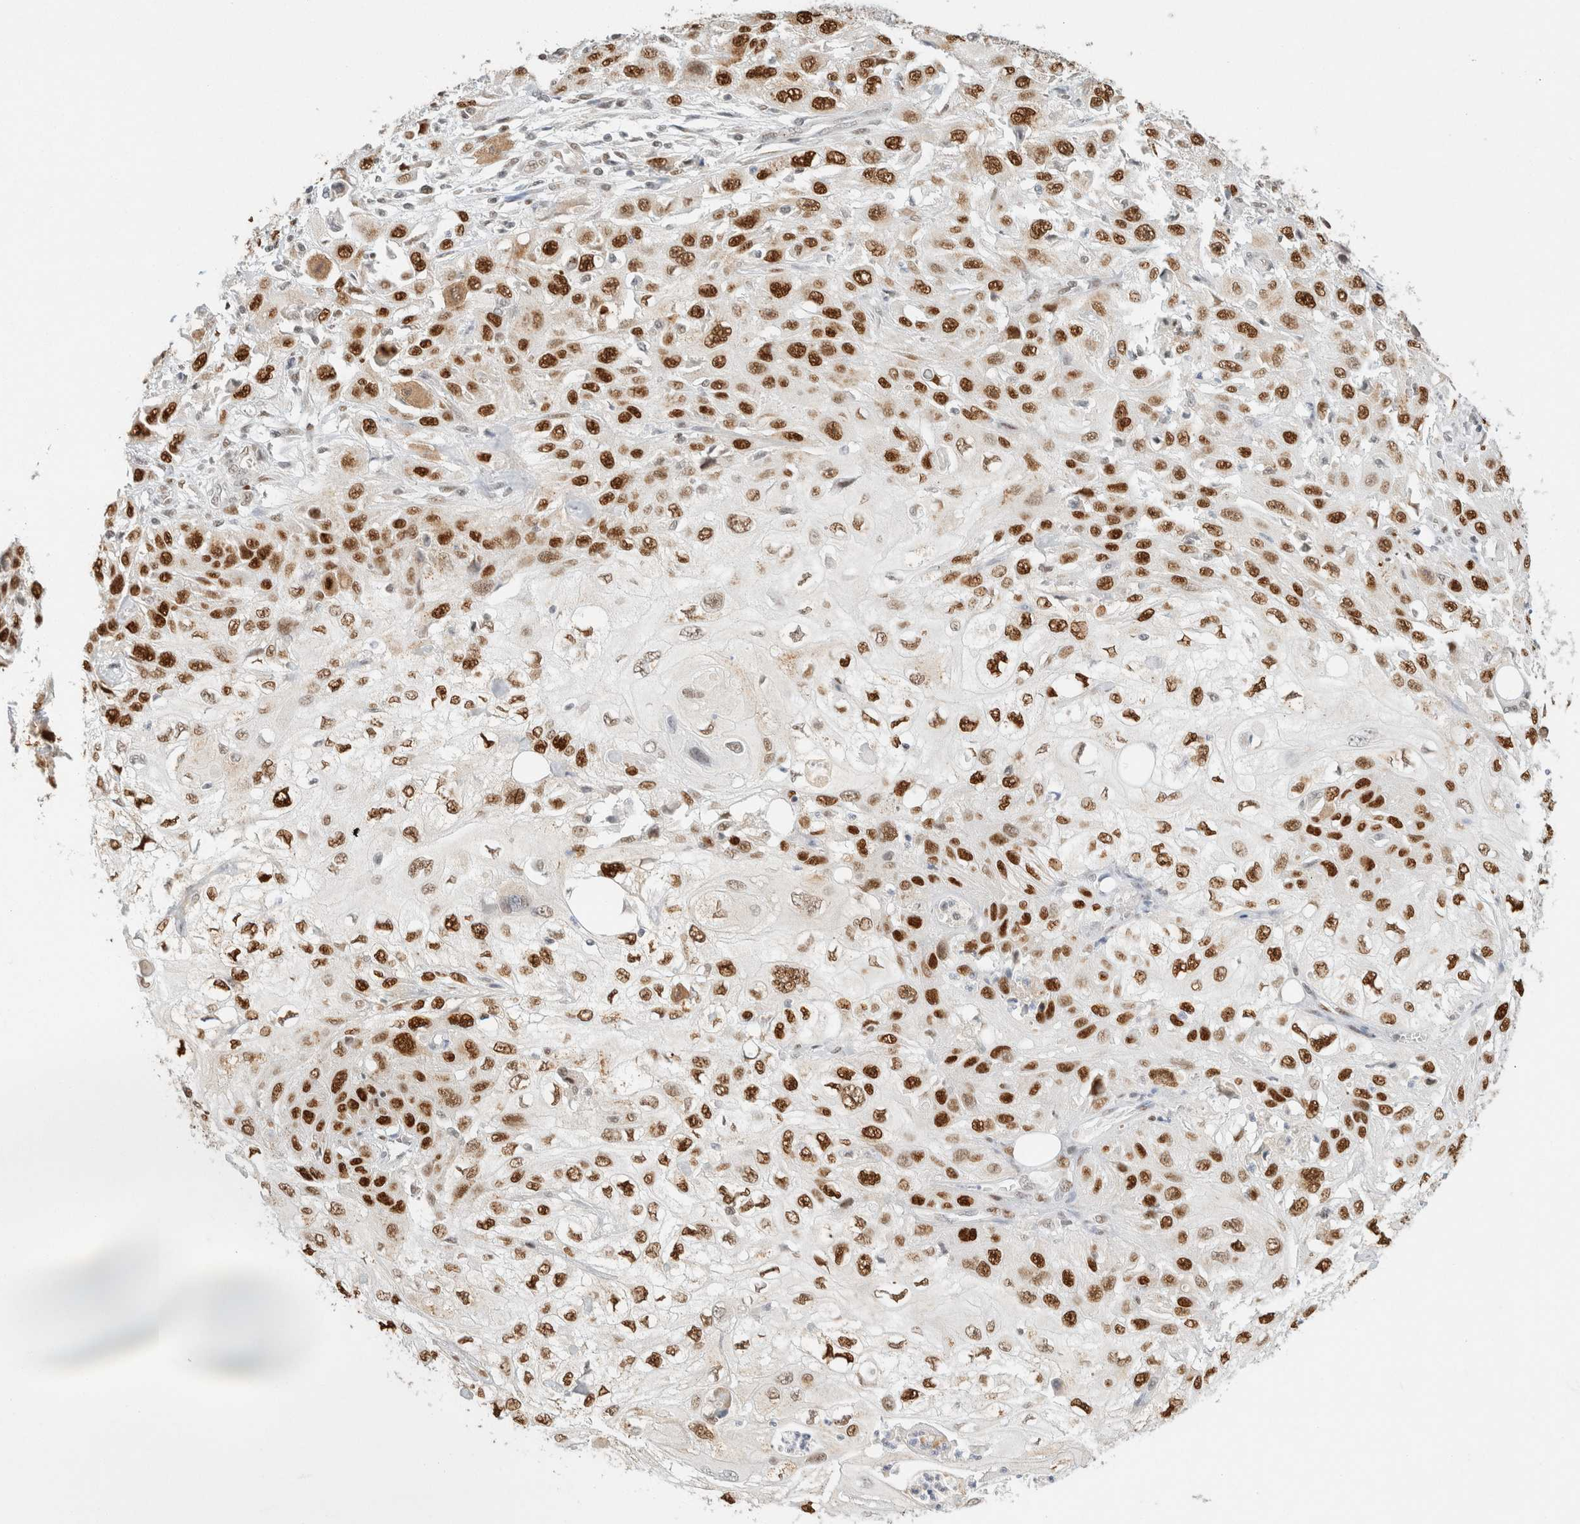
{"staining": {"intensity": "strong", "quantity": ">75%", "location": "nuclear"}, "tissue": "skin cancer", "cell_type": "Tumor cells", "image_type": "cancer", "snomed": [{"axis": "morphology", "description": "Squamous cell carcinoma, NOS"}, {"axis": "topography", "description": "Skin"}], "caption": "Tumor cells exhibit high levels of strong nuclear staining in approximately >75% of cells in skin squamous cell carcinoma.", "gene": "DDB2", "patient": {"sex": "male", "age": 75}}